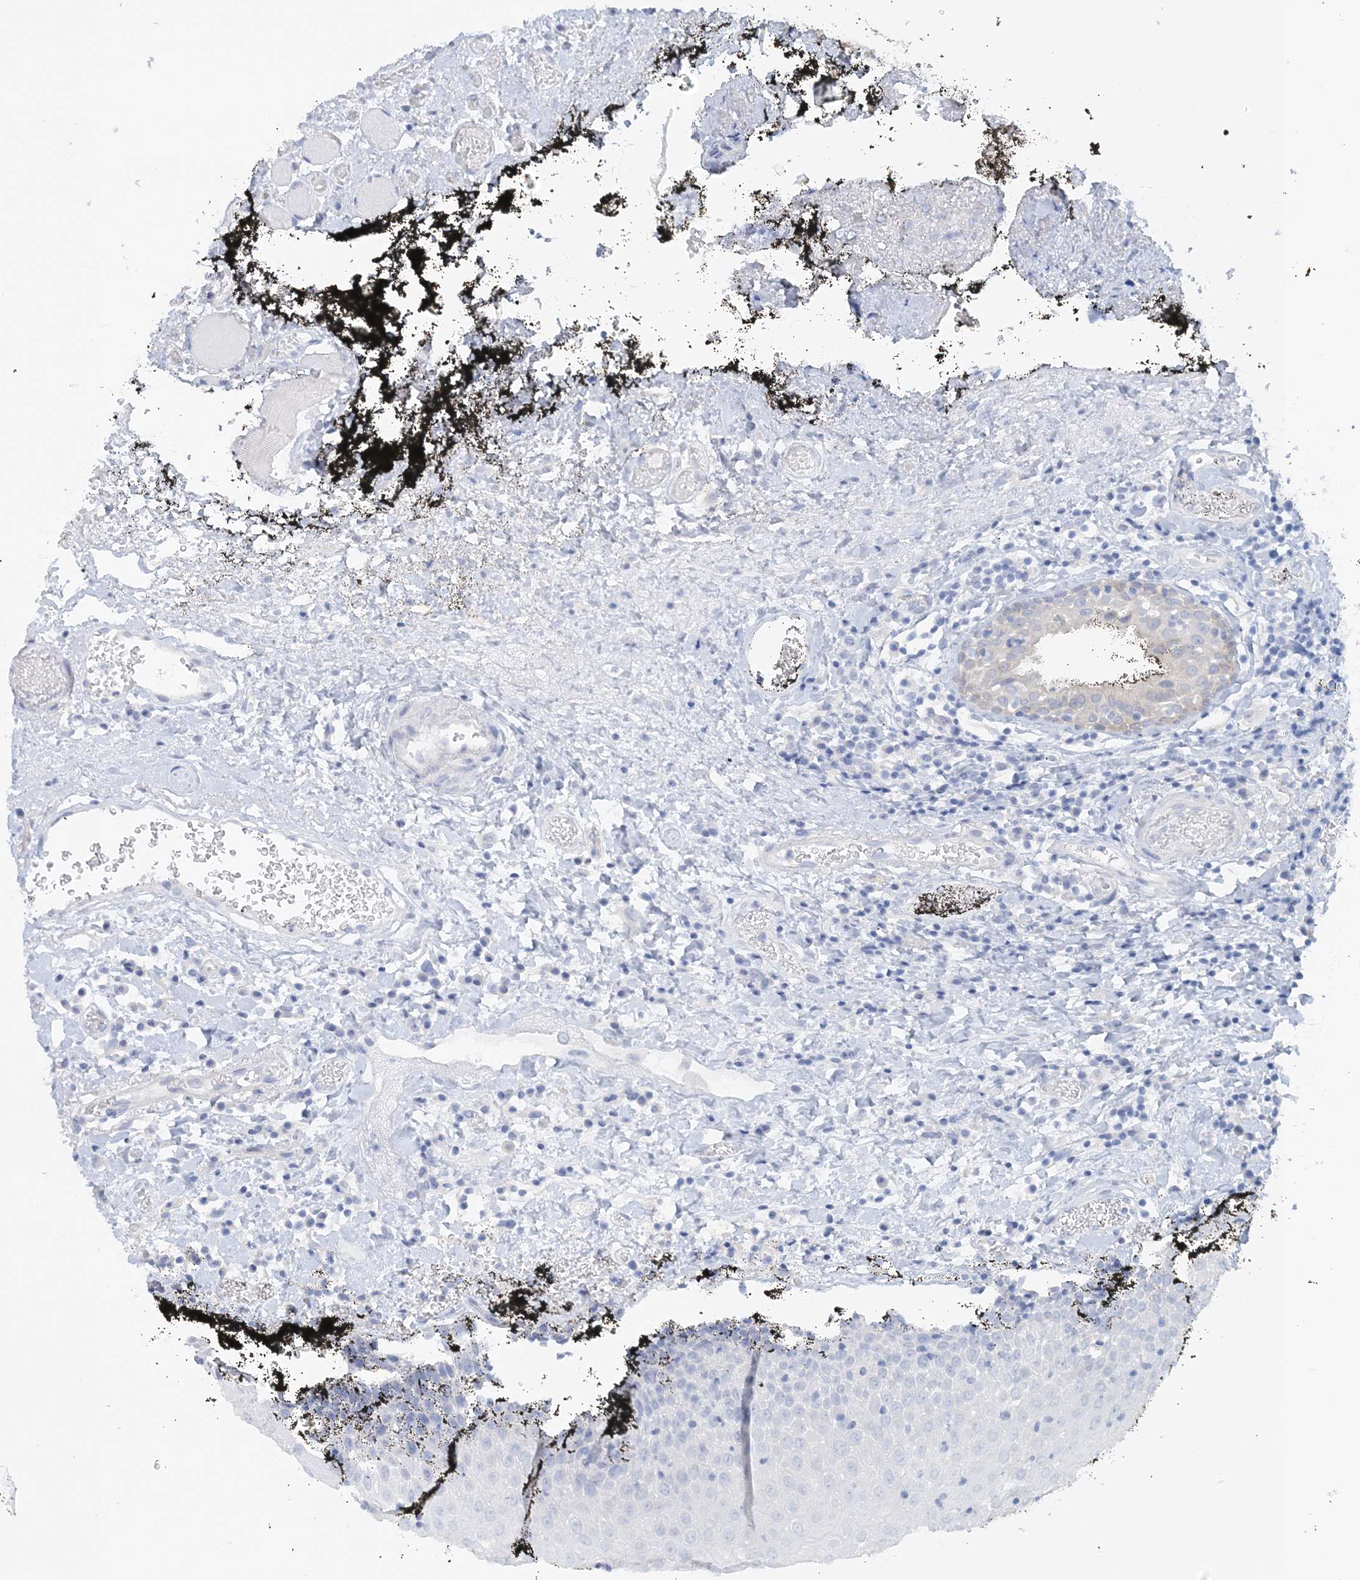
{"staining": {"intensity": "negative", "quantity": "none", "location": "none"}, "tissue": "oral mucosa", "cell_type": "Squamous epithelial cells", "image_type": "normal", "snomed": [{"axis": "morphology", "description": "Normal tissue, NOS"}, {"axis": "topography", "description": "Oral tissue"}], "caption": "Protein analysis of normal oral mucosa displays no significant staining in squamous epithelial cells.", "gene": "ENSG00000288637", "patient": {"sex": "male", "age": 74}}